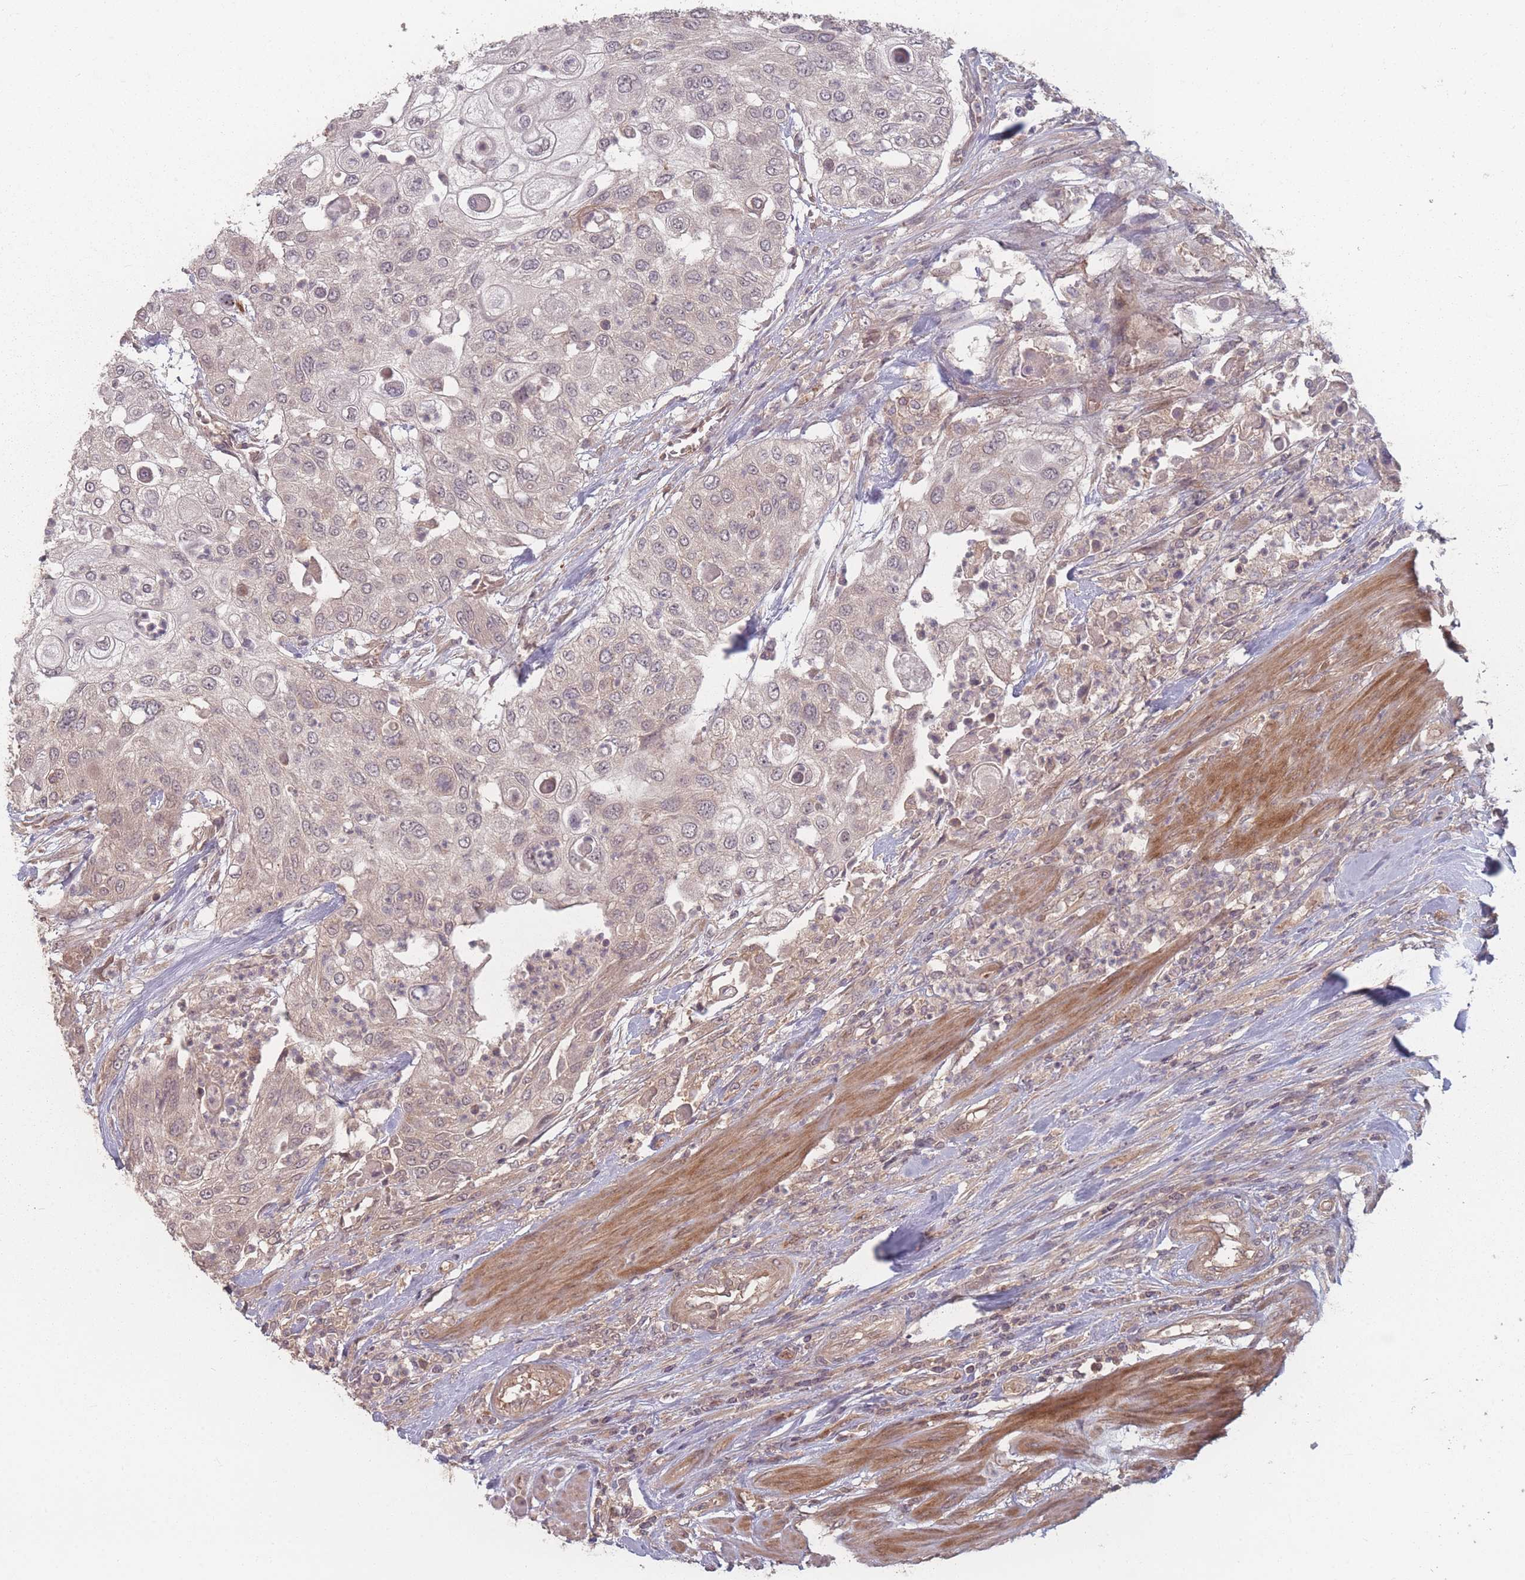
{"staining": {"intensity": "weak", "quantity": "<25%", "location": "cytoplasmic/membranous"}, "tissue": "urothelial cancer", "cell_type": "Tumor cells", "image_type": "cancer", "snomed": [{"axis": "morphology", "description": "Urothelial carcinoma, High grade"}, {"axis": "topography", "description": "Urinary bladder"}], "caption": "DAB (3,3'-diaminobenzidine) immunohistochemical staining of high-grade urothelial carcinoma reveals no significant staining in tumor cells.", "gene": "HAGH", "patient": {"sex": "female", "age": 79}}